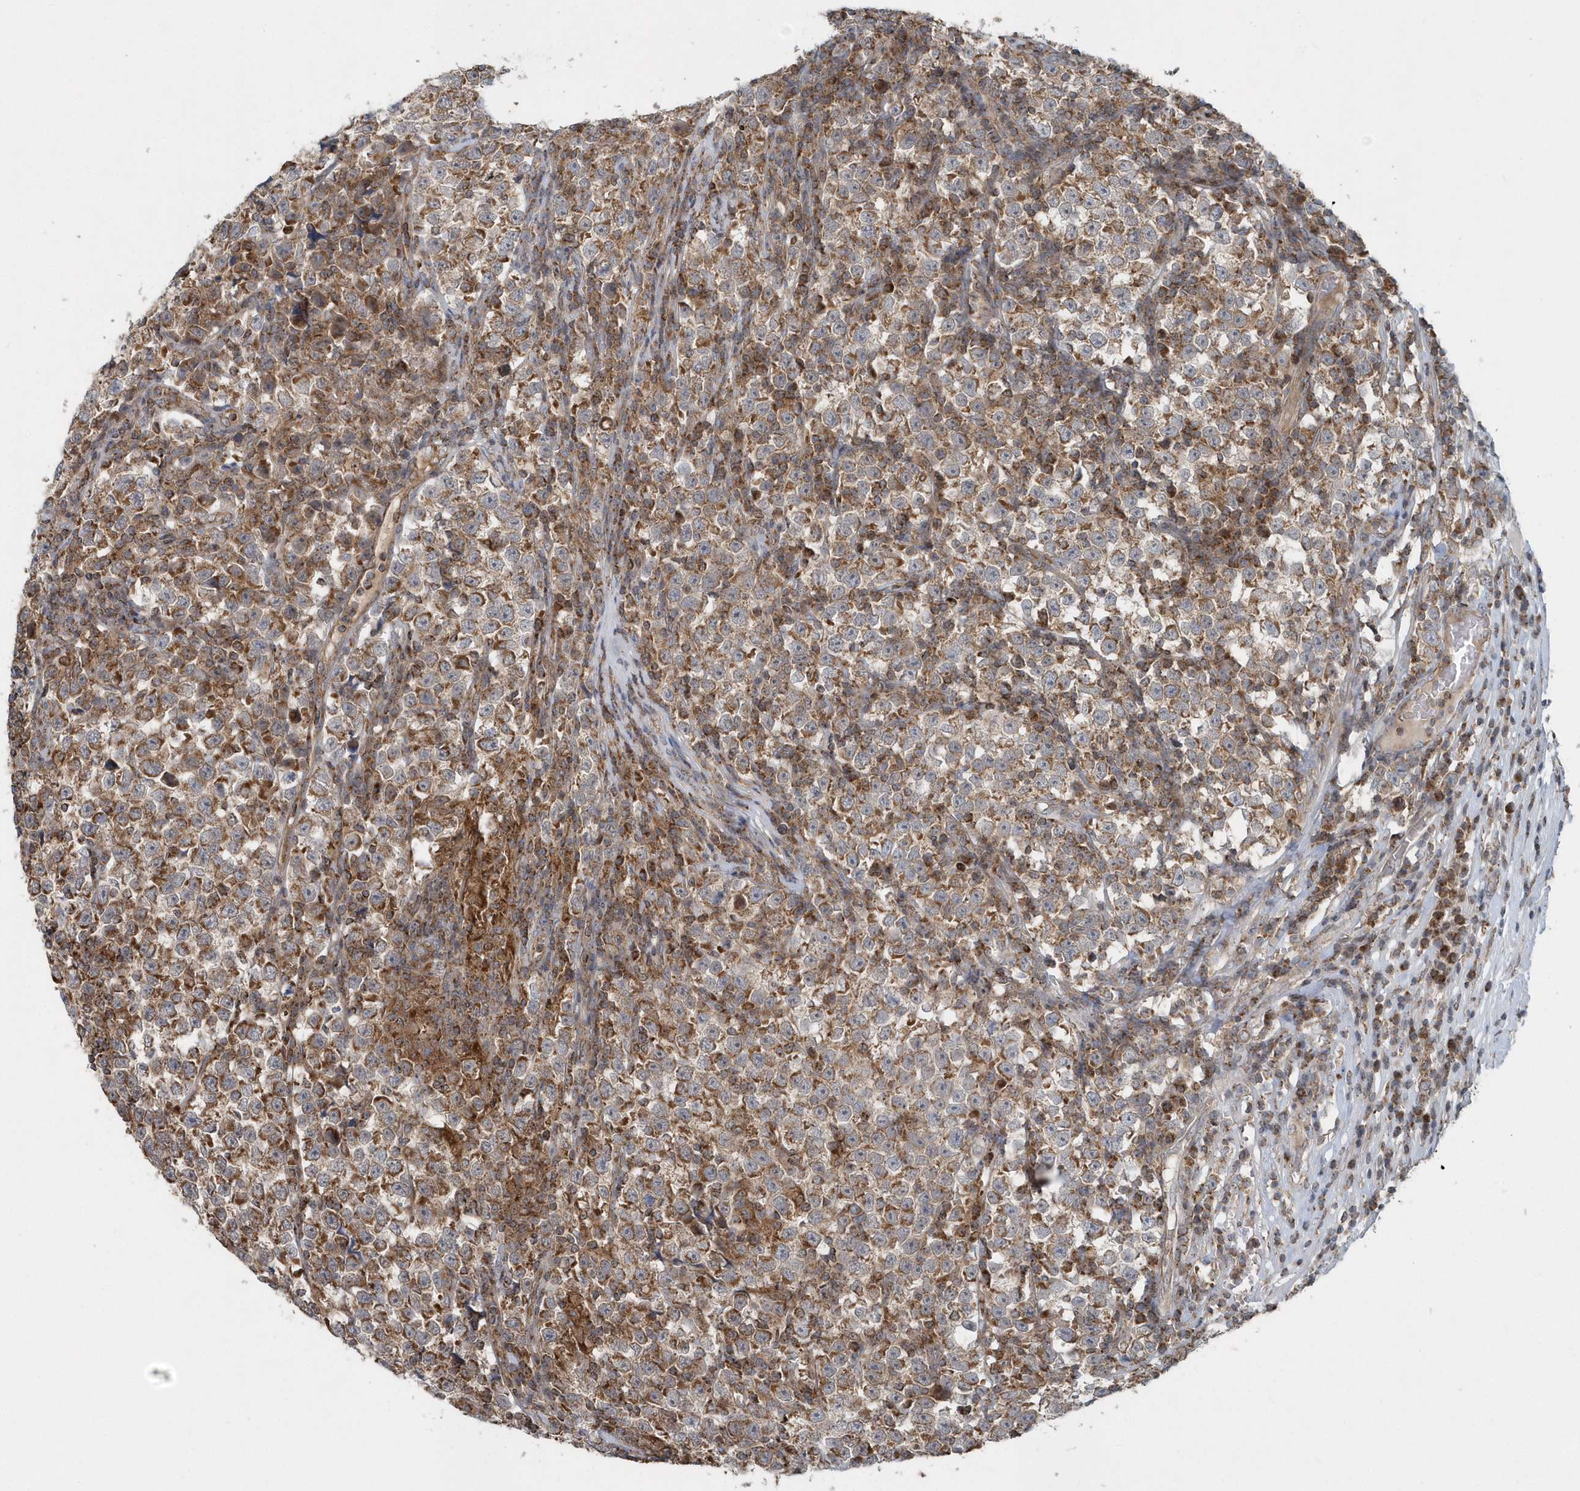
{"staining": {"intensity": "moderate", "quantity": ">75%", "location": "cytoplasmic/membranous"}, "tissue": "testis cancer", "cell_type": "Tumor cells", "image_type": "cancer", "snomed": [{"axis": "morphology", "description": "Normal tissue, NOS"}, {"axis": "morphology", "description": "Seminoma, NOS"}, {"axis": "topography", "description": "Testis"}], "caption": "Protein analysis of testis cancer tissue exhibits moderate cytoplasmic/membranous positivity in about >75% of tumor cells.", "gene": "PPP1R7", "patient": {"sex": "male", "age": 43}}